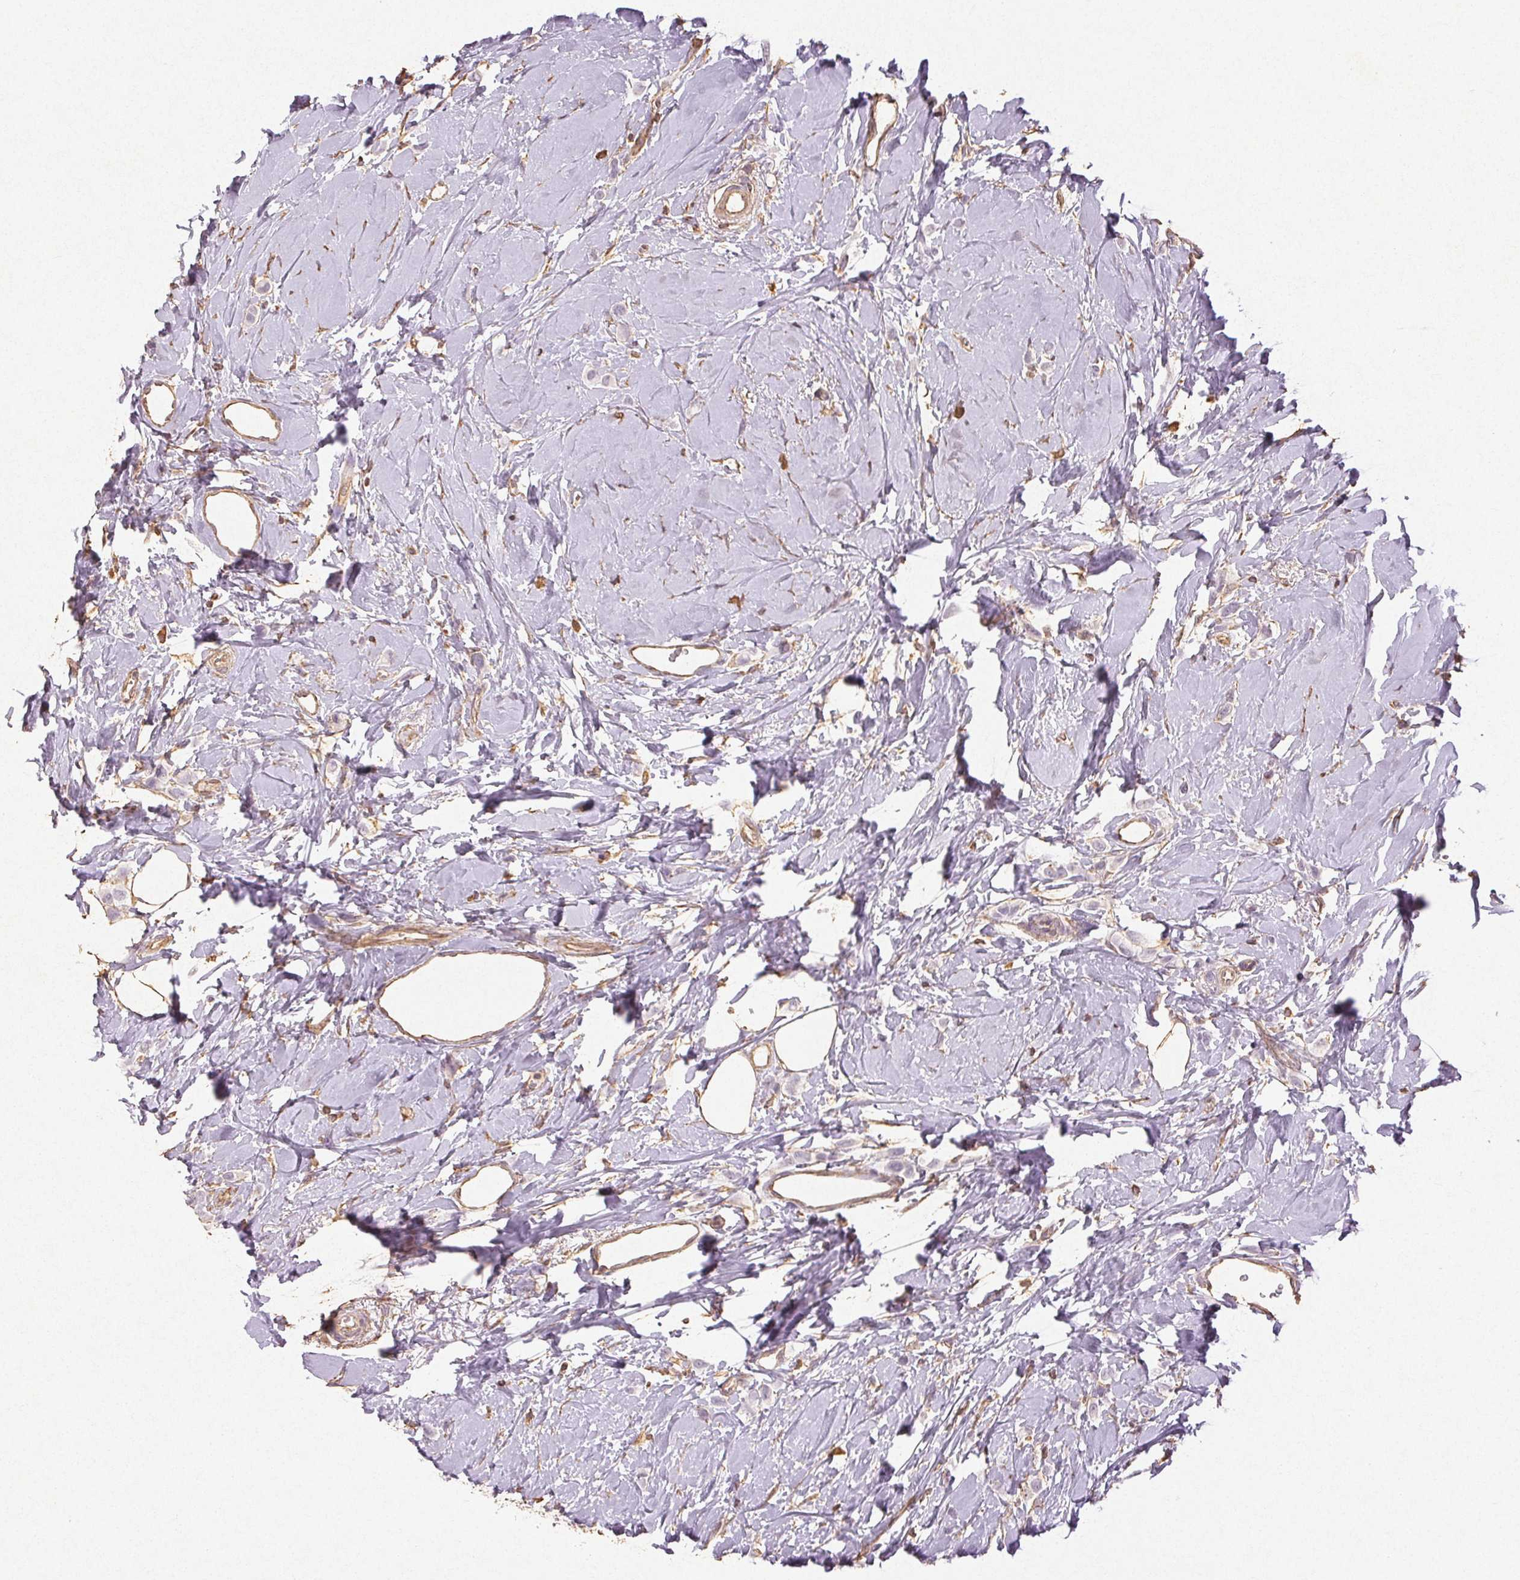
{"staining": {"intensity": "negative", "quantity": "none", "location": "none"}, "tissue": "breast cancer", "cell_type": "Tumor cells", "image_type": "cancer", "snomed": [{"axis": "morphology", "description": "Lobular carcinoma"}, {"axis": "topography", "description": "Breast"}], "caption": "This is an IHC micrograph of breast cancer. There is no positivity in tumor cells.", "gene": "COL7A1", "patient": {"sex": "female", "age": 66}}